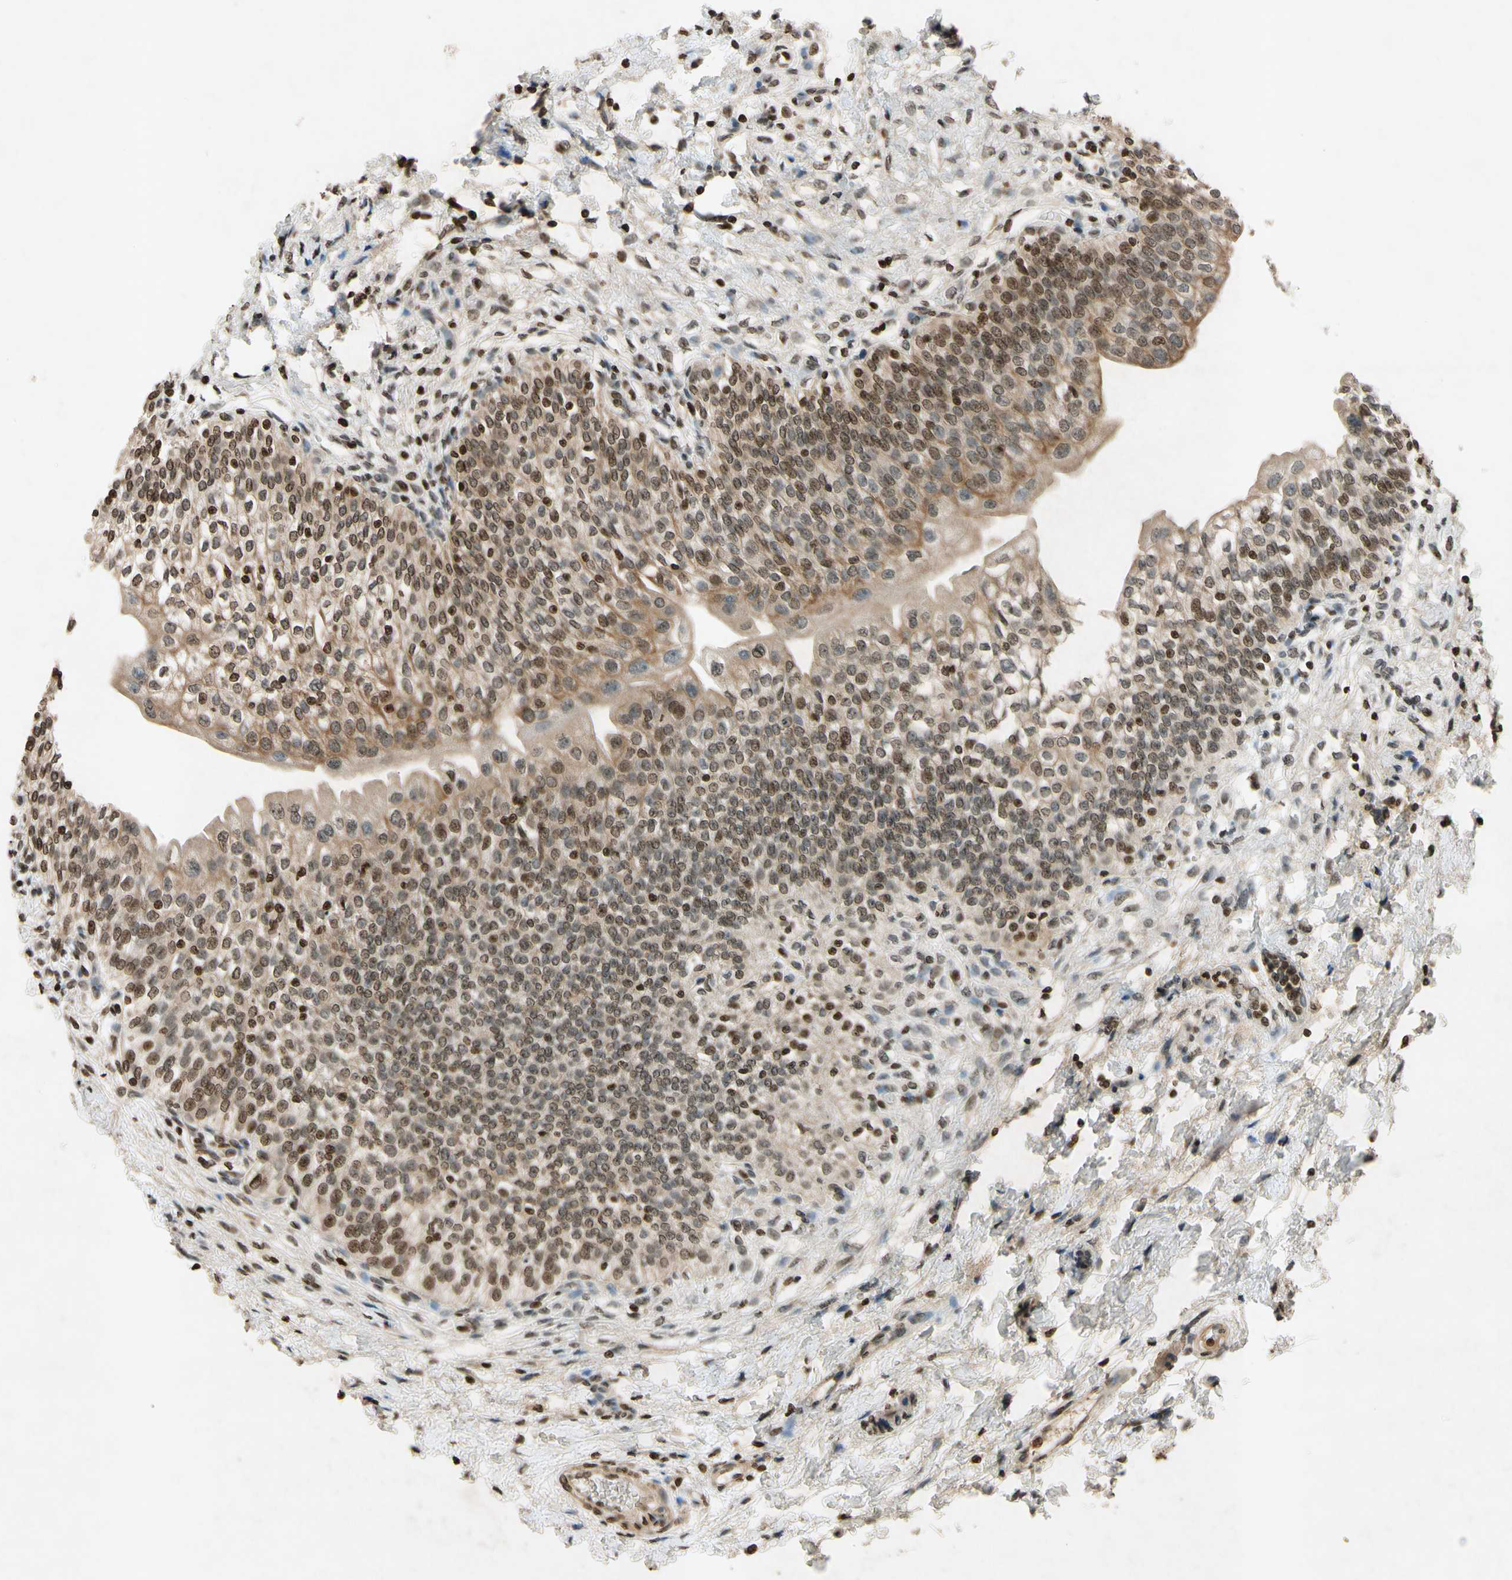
{"staining": {"intensity": "moderate", "quantity": ">75%", "location": "cytoplasmic/membranous,nuclear"}, "tissue": "urinary bladder", "cell_type": "Urothelial cells", "image_type": "normal", "snomed": [{"axis": "morphology", "description": "Normal tissue, NOS"}, {"axis": "topography", "description": "Urinary bladder"}], "caption": "Brown immunohistochemical staining in normal urinary bladder demonstrates moderate cytoplasmic/membranous,nuclear expression in approximately >75% of urothelial cells.", "gene": "HOXB3", "patient": {"sex": "male", "age": 55}}